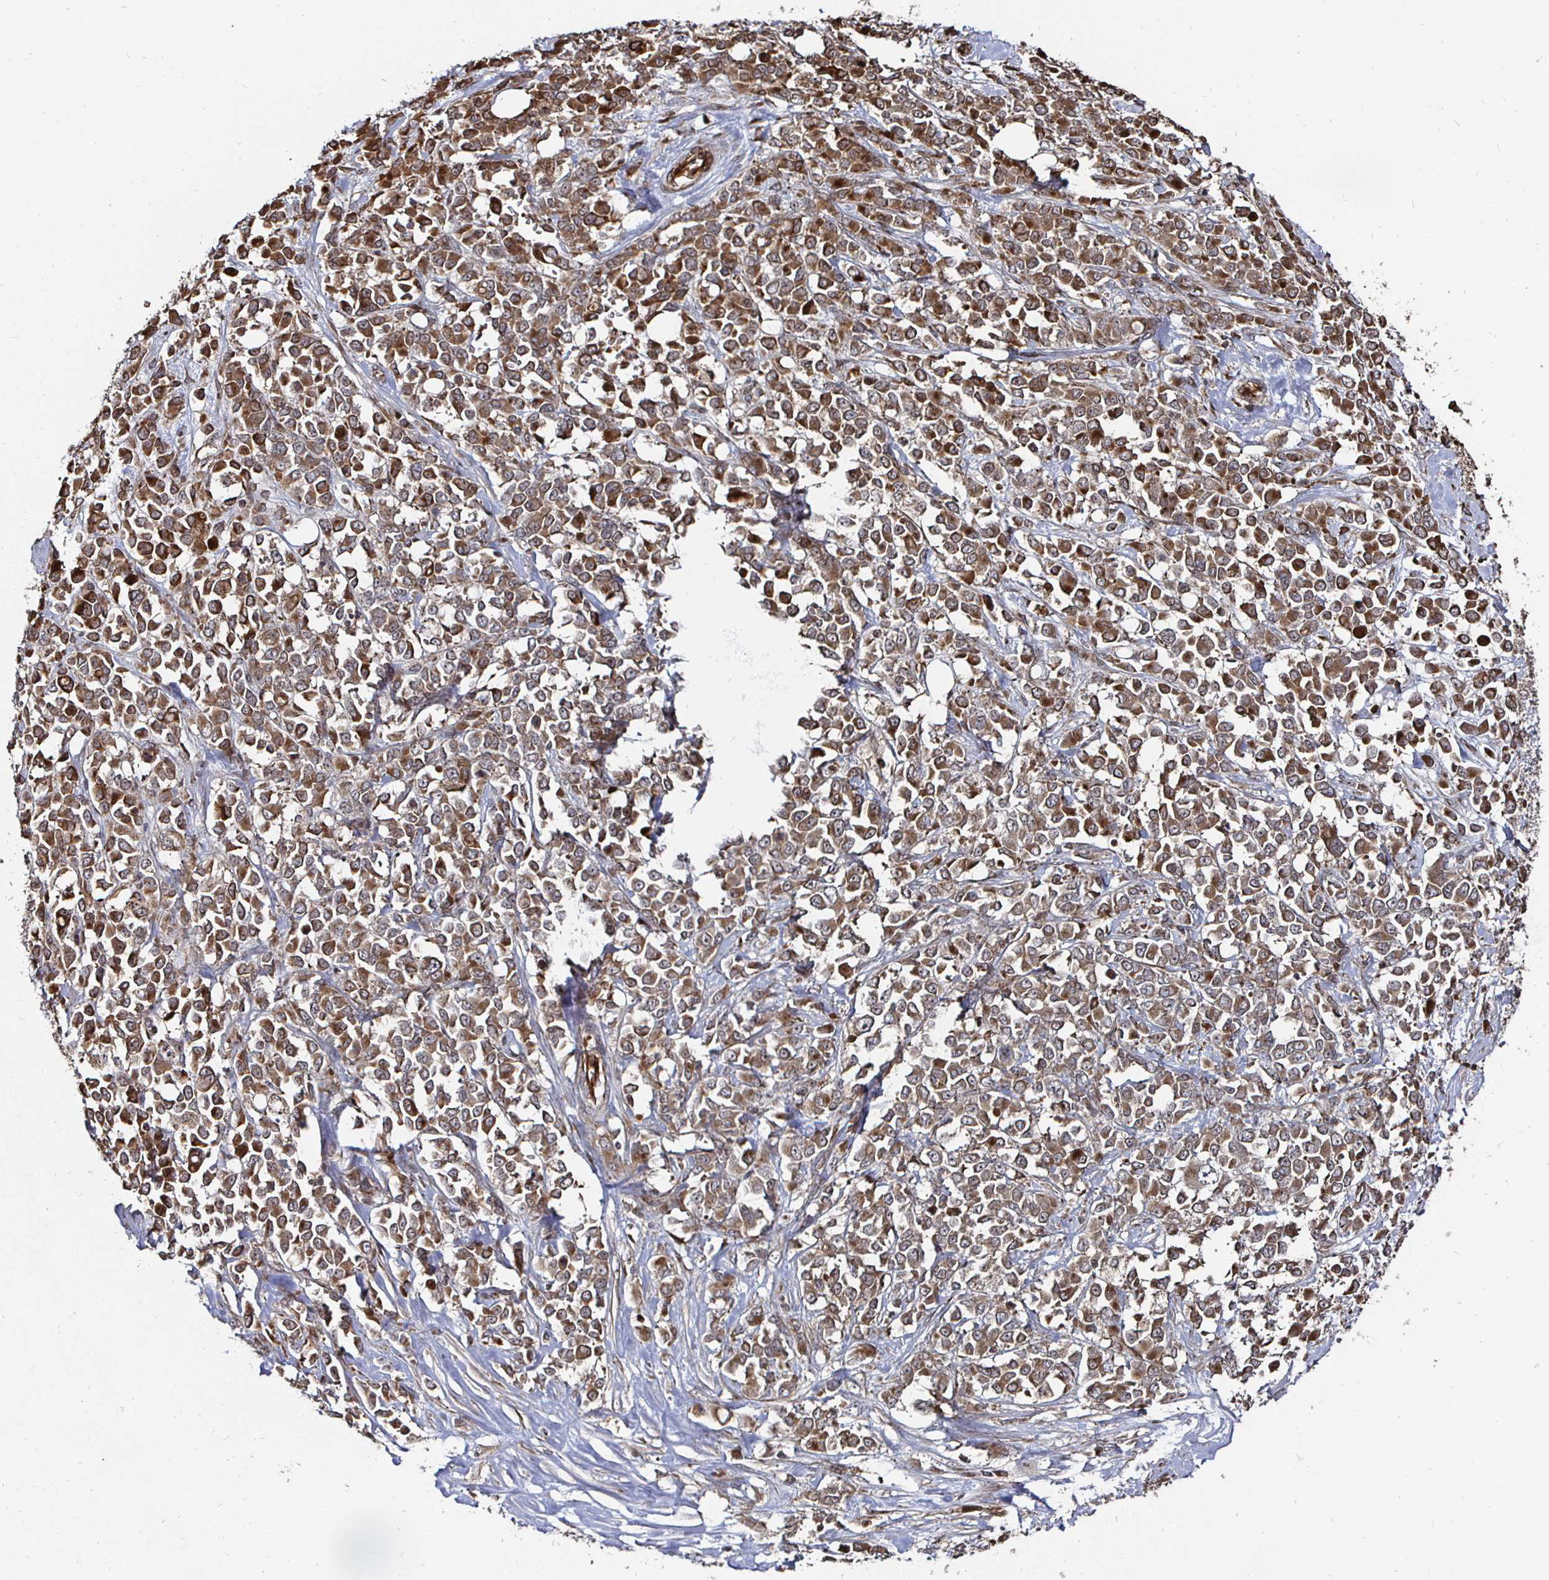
{"staining": {"intensity": "moderate", "quantity": ">75%", "location": "cytoplasmic/membranous"}, "tissue": "stomach cancer", "cell_type": "Tumor cells", "image_type": "cancer", "snomed": [{"axis": "morphology", "description": "Adenocarcinoma, NOS"}, {"axis": "topography", "description": "Stomach"}], "caption": "Stomach cancer stained with a protein marker reveals moderate staining in tumor cells.", "gene": "TBKBP1", "patient": {"sex": "female", "age": 76}}